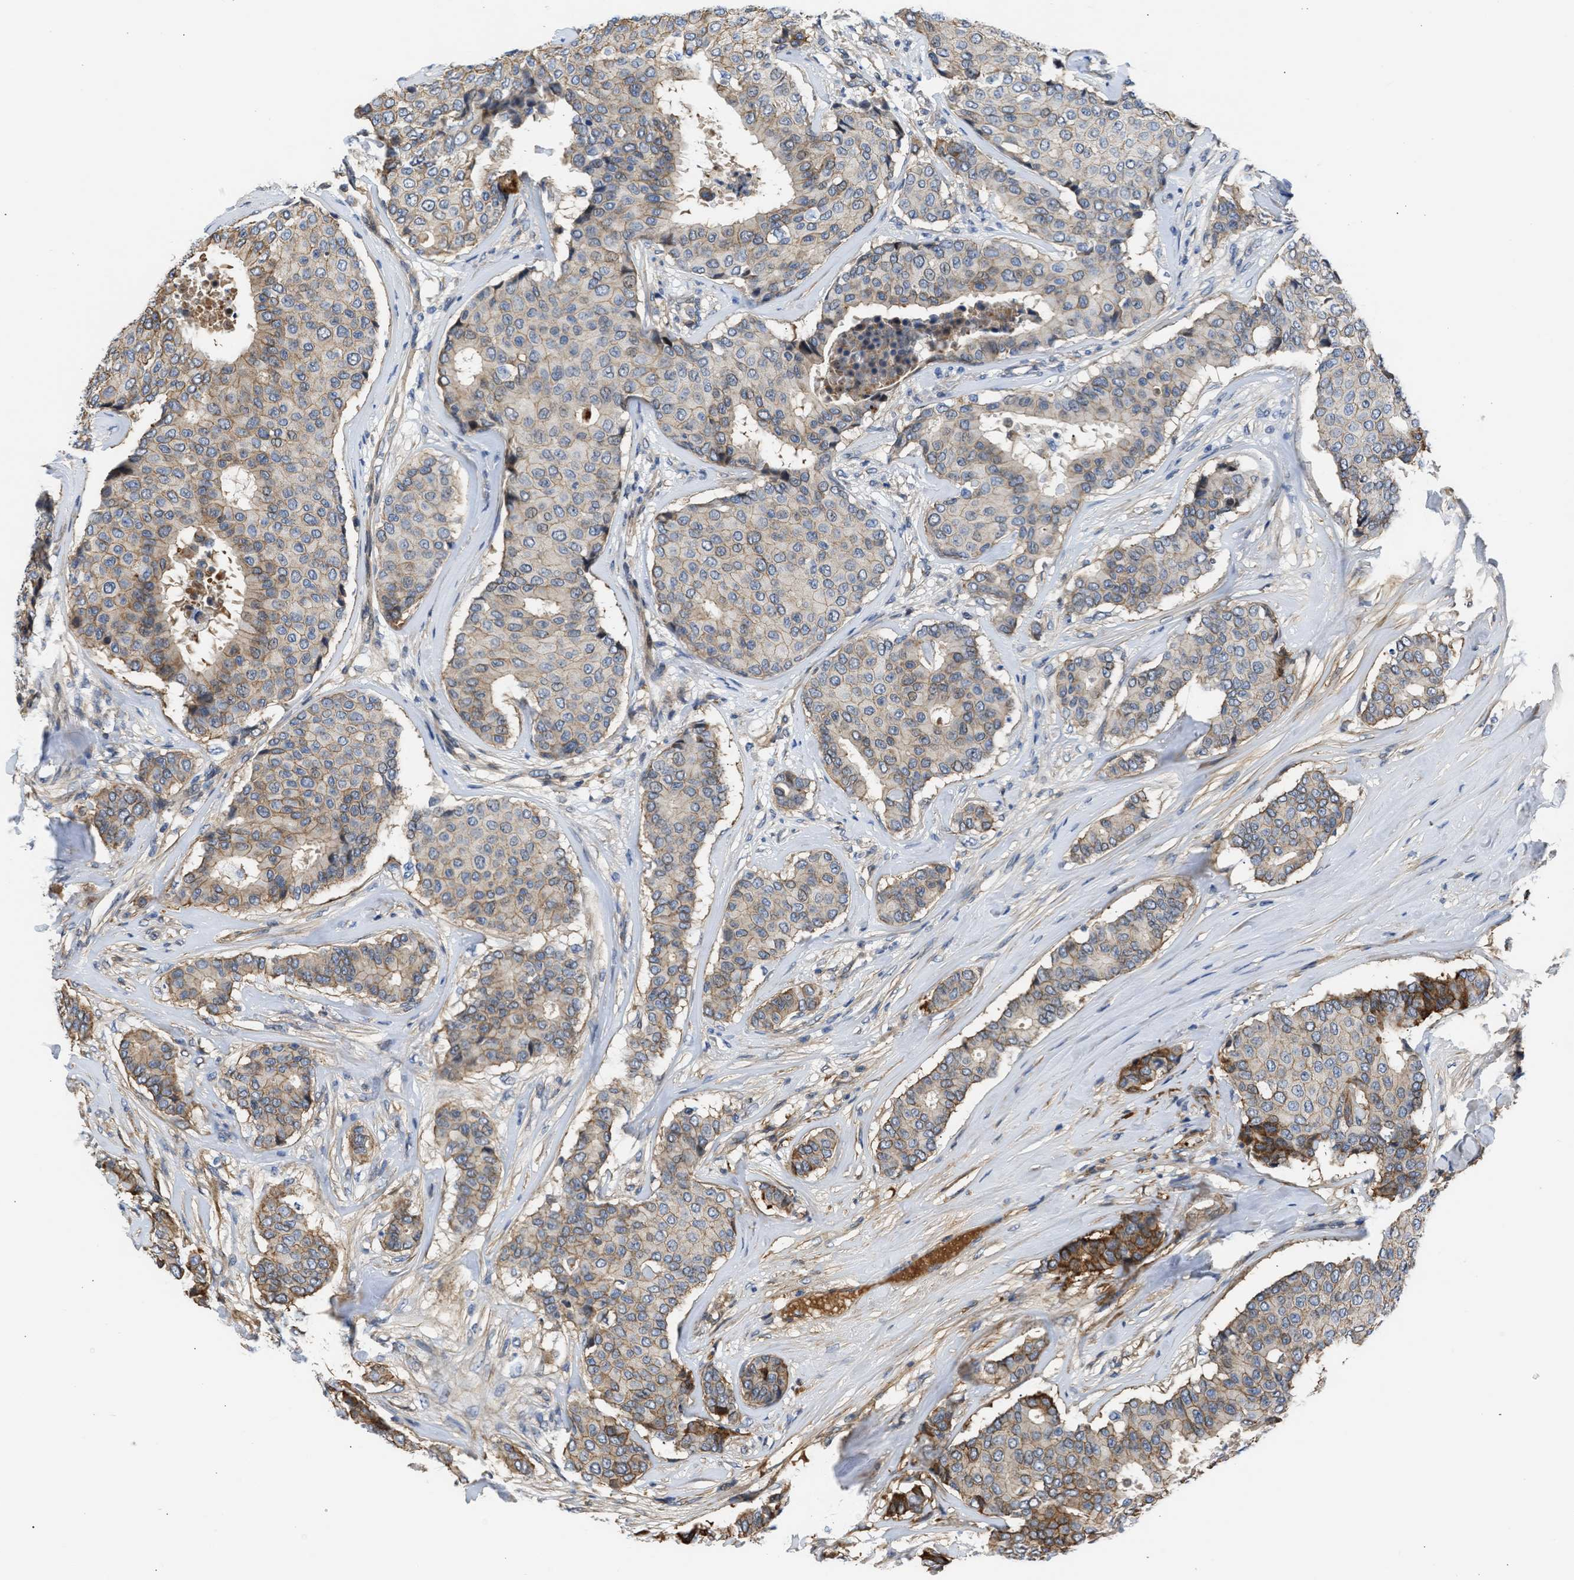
{"staining": {"intensity": "weak", "quantity": "25%-75%", "location": "cytoplasmic/membranous"}, "tissue": "breast cancer", "cell_type": "Tumor cells", "image_type": "cancer", "snomed": [{"axis": "morphology", "description": "Duct carcinoma"}, {"axis": "topography", "description": "Breast"}], "caption": "Immunohistochemistry (IHC) micrograph of neoplastic tissue: breast cancer (infiltrating ductal carcinoma) stained using immunohistochemistry (IHC) exhibits low levels of weak protein expression localized specifically in the cytoplasmic/membranous of tumor cells, appearing as a cytoplasmic/membranous brown color.", "gene": "MAS1L", "patient": {"sex": "female", "age": 75}}